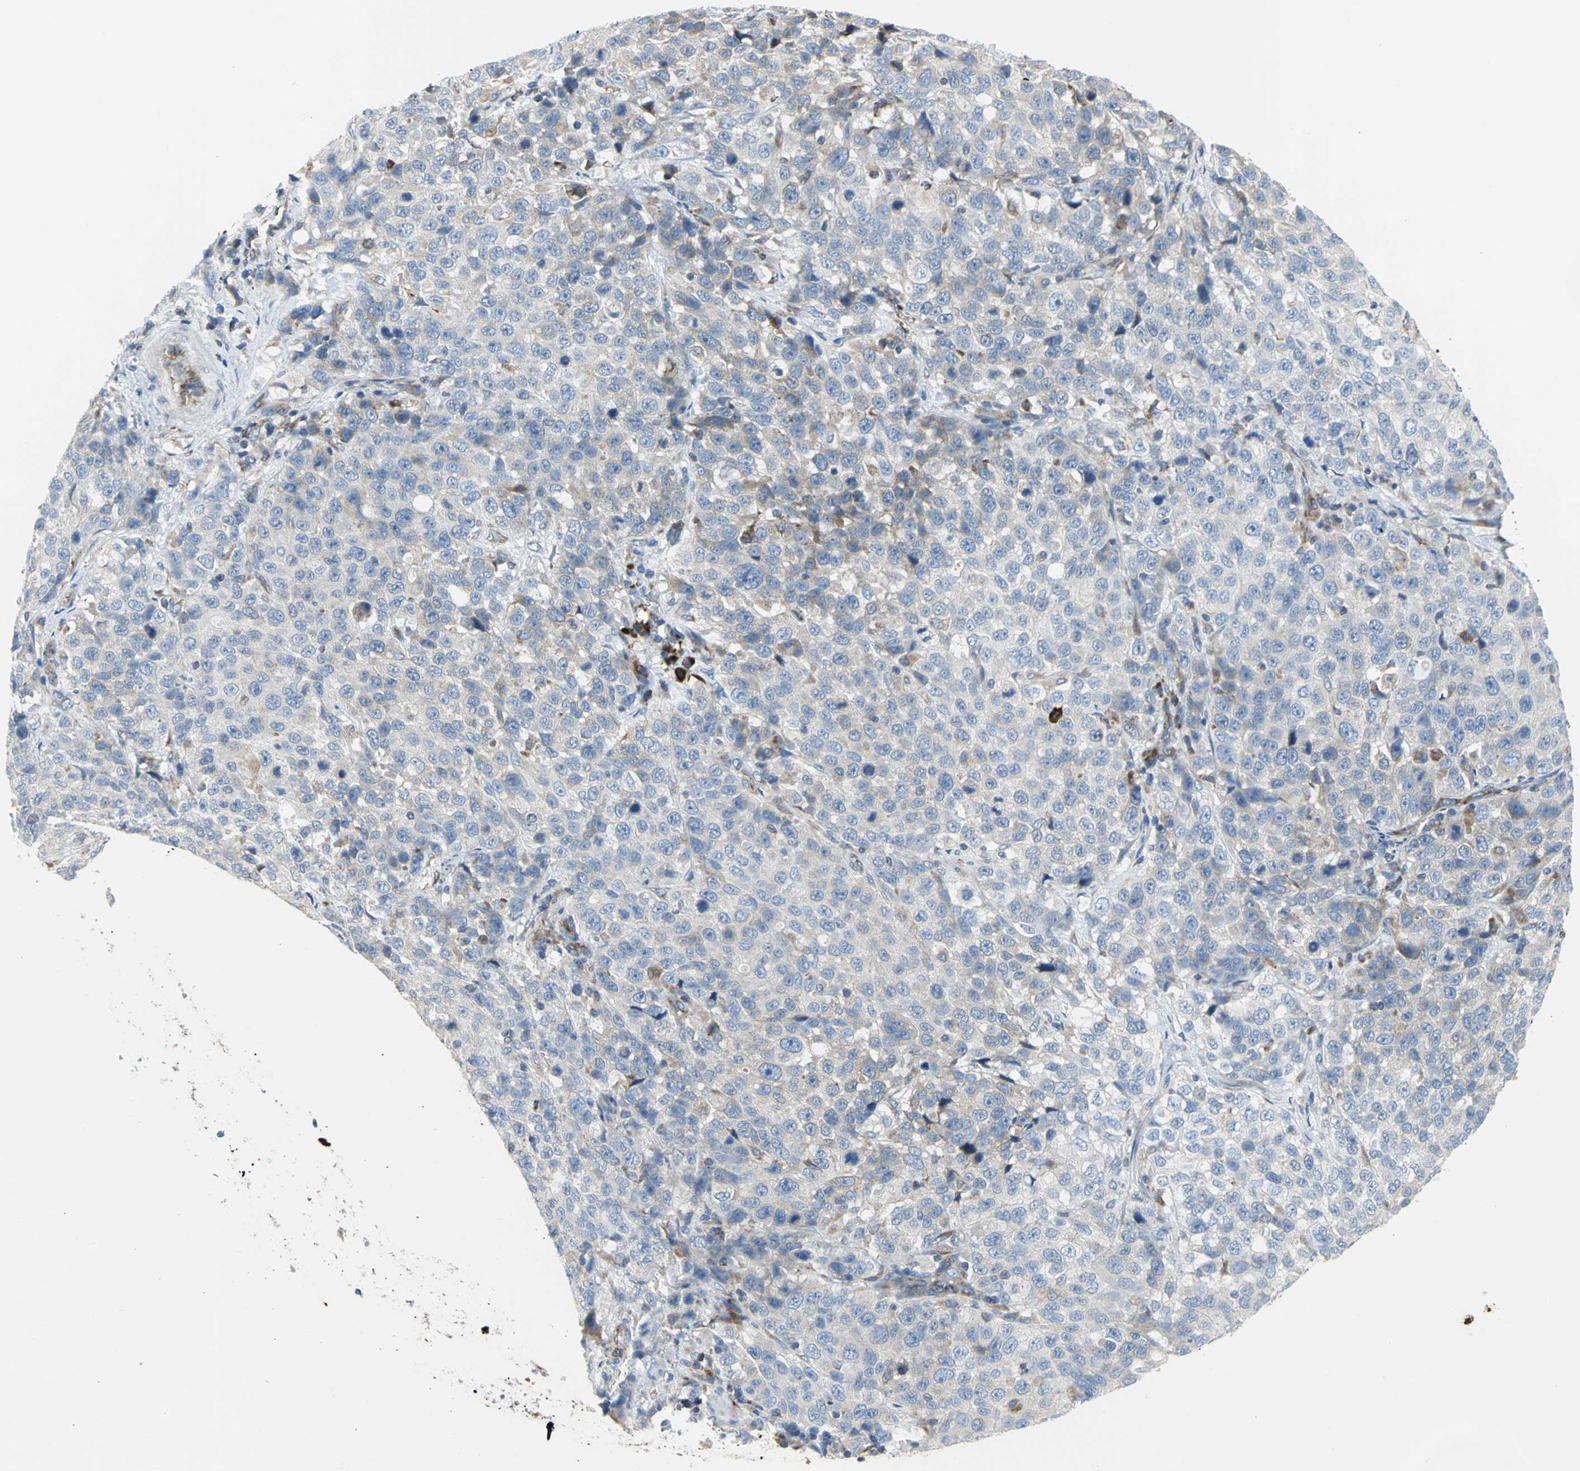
{"staining": {"intensity": "moderate", "quantity": "<25%", "location": "cytoplasmic/membranous"}, "tissue": "stomach cancer", "cell_type": "Tumor cells", "image_type": "cancer", "snomed": [{"axis": "morphology", "description": "Normal tissue, NOS"}, {"axis": "morphology", "description": "Adenocarcinoma, NOS"}, {"axis": "topography", "description": "Stomach"}], "caption": "IHC (DAB (3,3'-diaminobenzidine)) staining of human stomach adenocarcinoma displays moderate cytoplasmic/membranous protein expression in about <25% of tumor cells. (IHC, brightfield microscopy, high magnification).", "gene": "TULP4", "patient": {"sex": "male", "age": 48}}